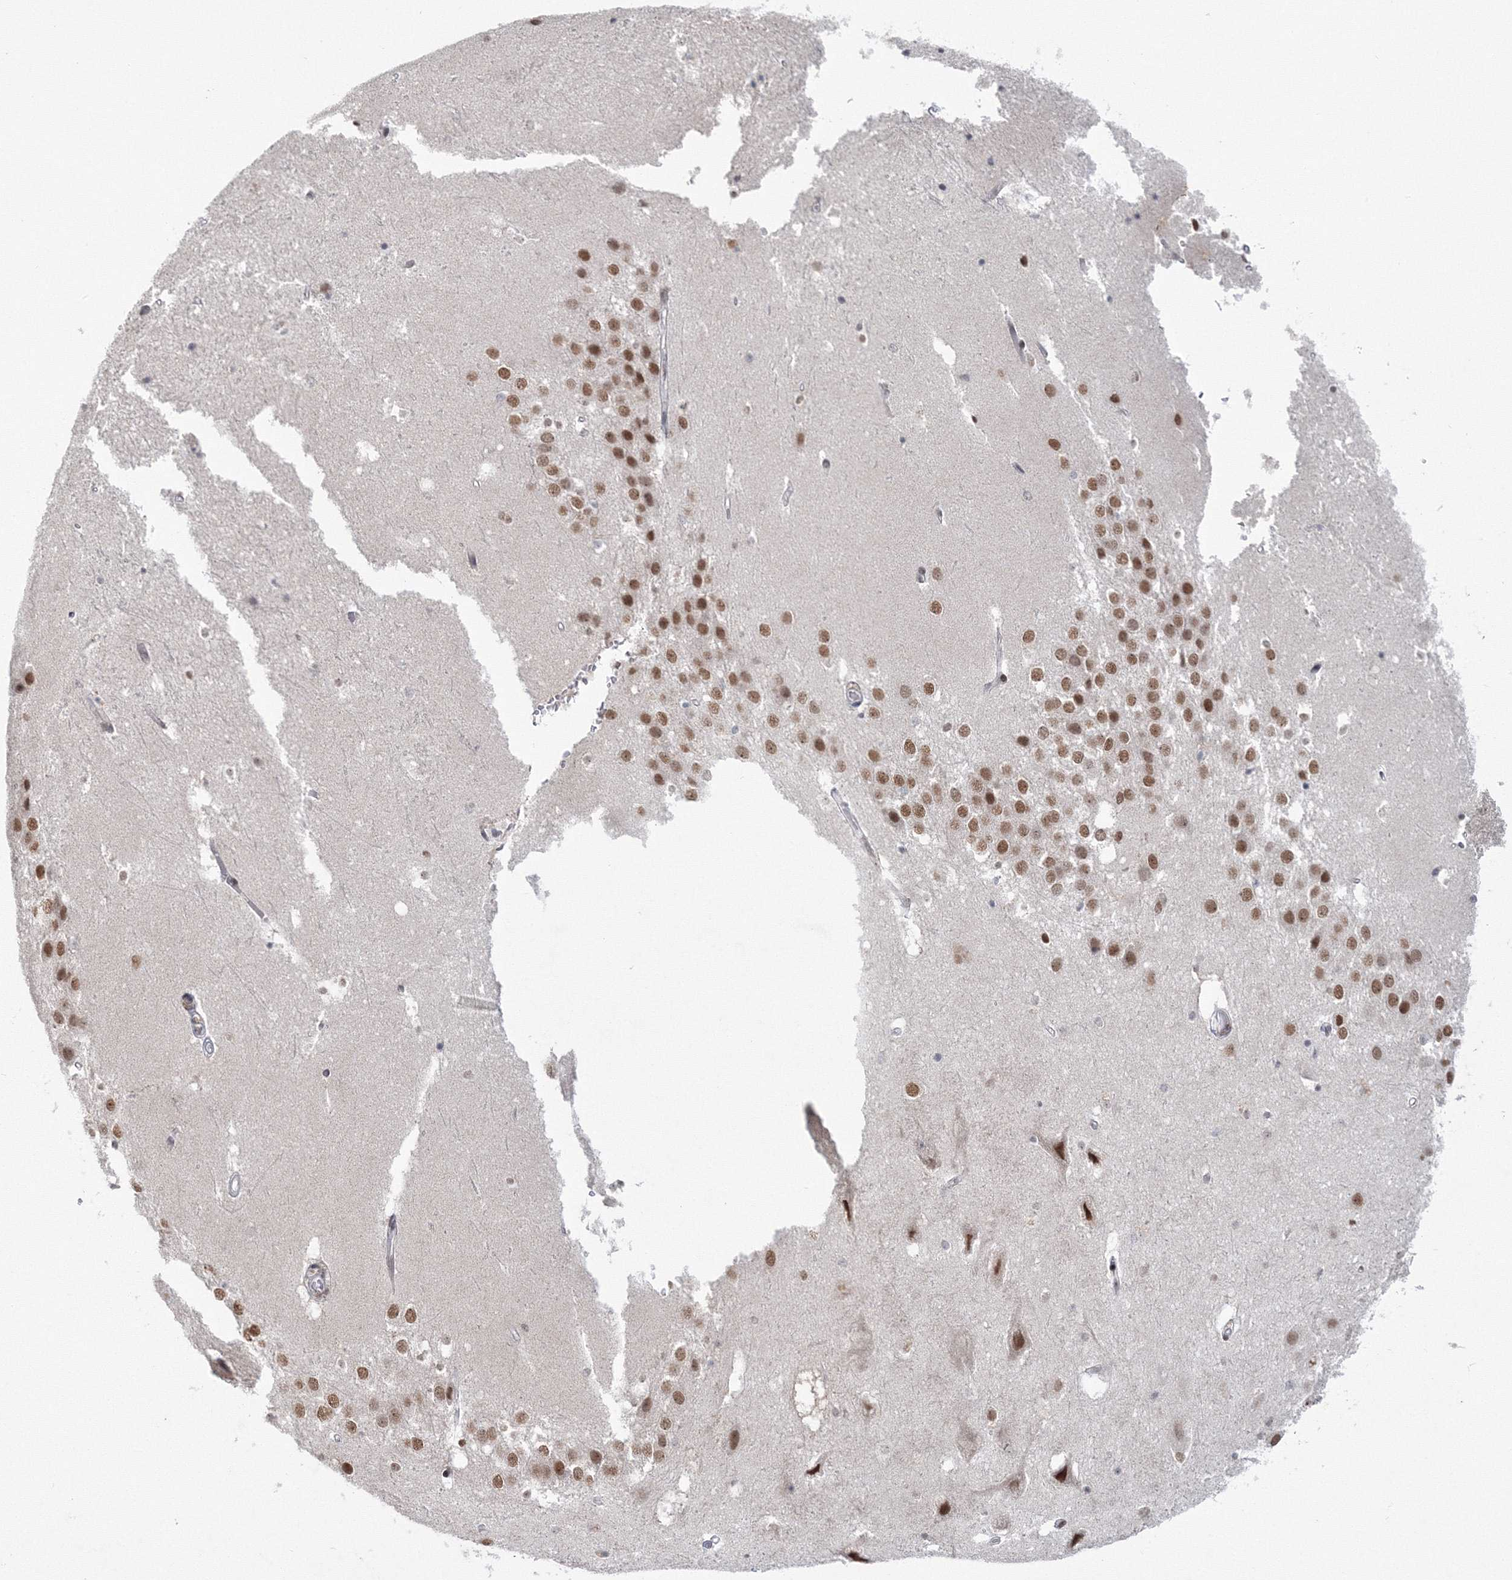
{"staining": {"intensity": "negative", "quantity": "none", "location": "none"}, "tissue": "hippocampus", "cell_type": "Glial cells", "image_type": "normal", "snomed": [{"axis": "morphology", "description": "Normal tissue, NOS"}, {"axis": "topography", "description": "Hippocampus"}], "caption": "Hippocampus was stained to show a protein in brown. There is no significant positivity in glial cells. The staining is performed using DAB (3,3'-diaminobenzidine) brown chromogen with nuclei counter-stained in using hematoxylin.", "gene": "C3orf33", "patient": {"sex": "female", "age": 52}}